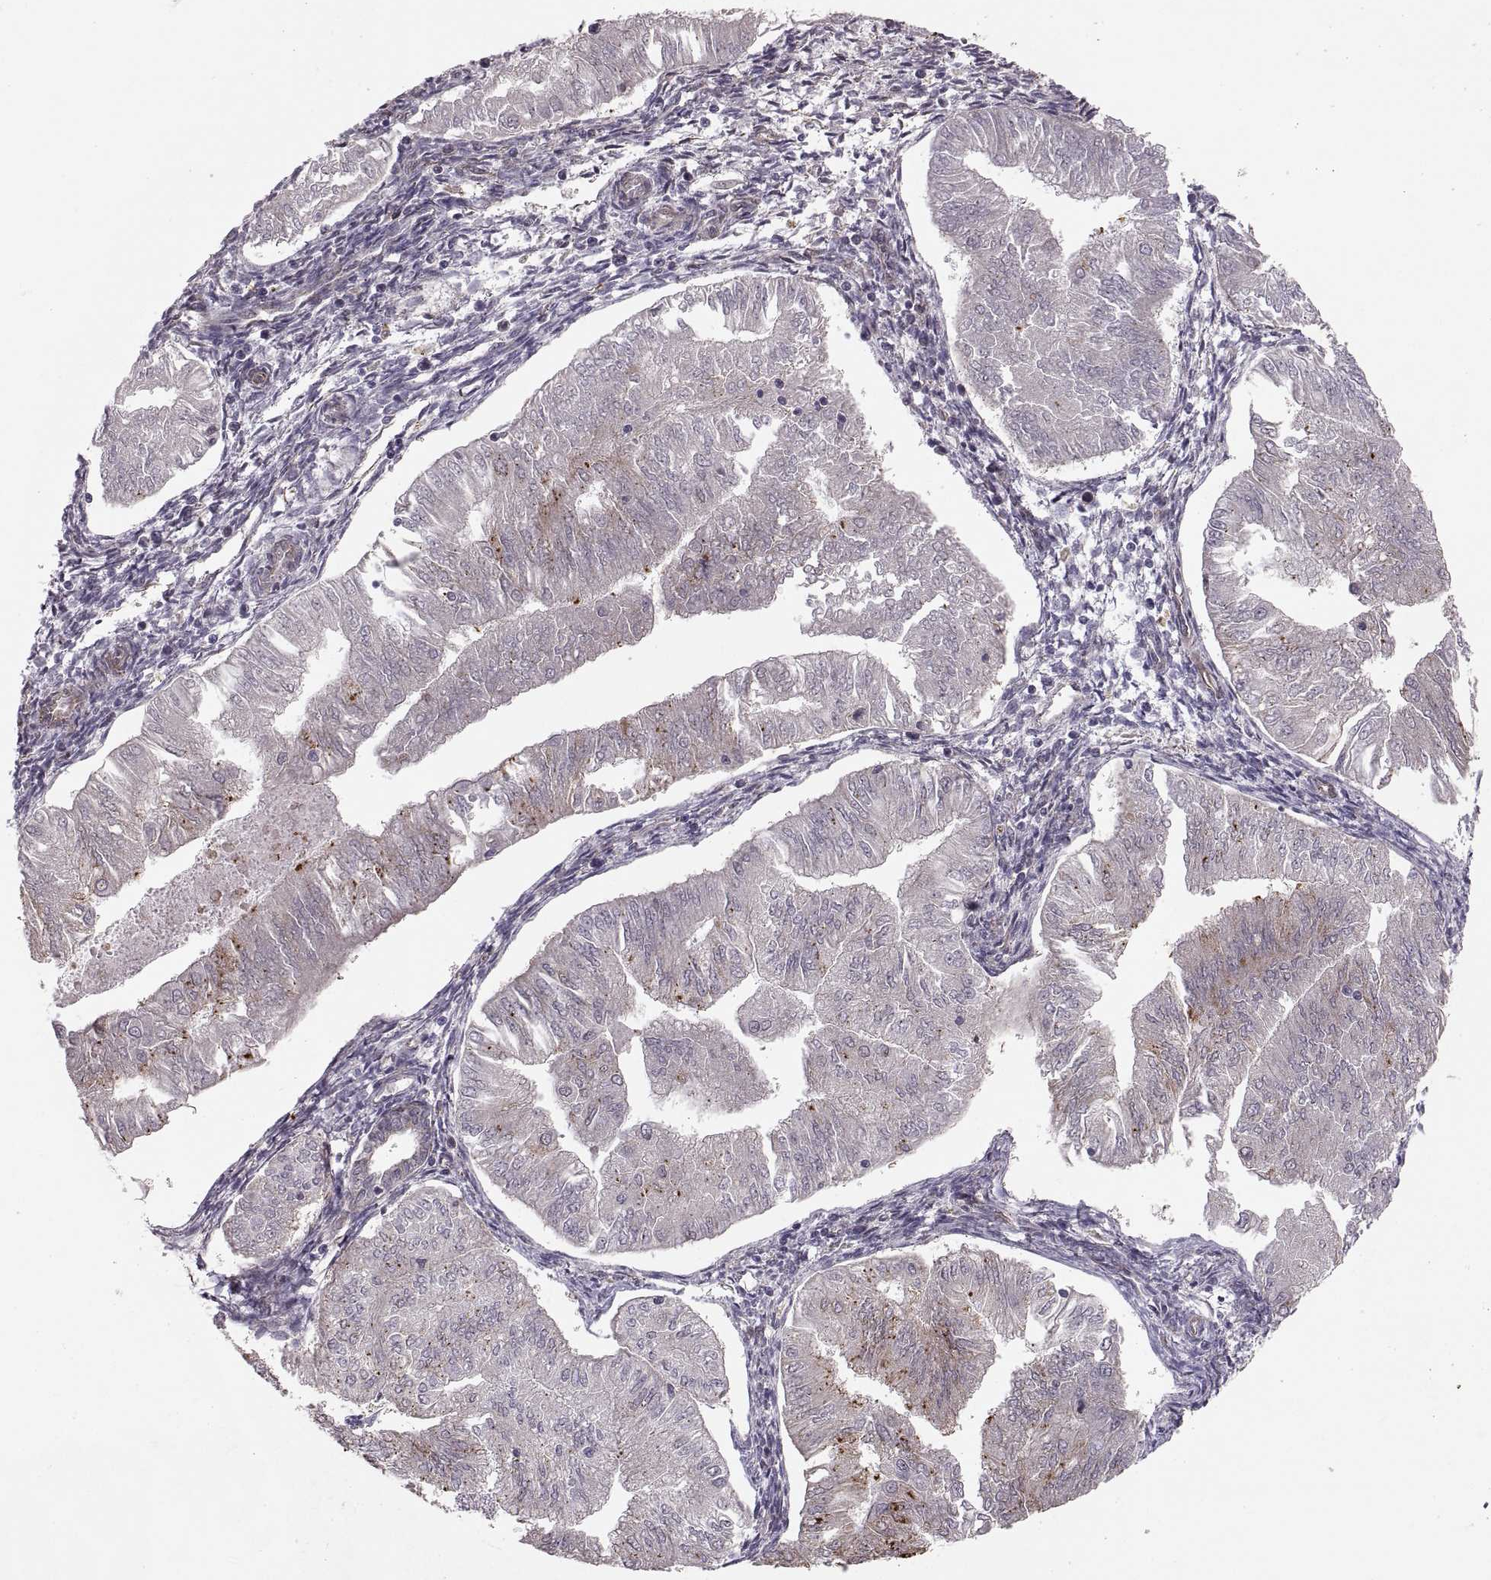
{"staining": {"intensity": "negative", "quantity": "none", "location": "none"}, "tissue": "endometrial cancer", "cell_type": "Tumor cells", "image_type": "cancer", "snomed": [{"axis": "morphology", "description": "Adenocarcinoma, NOS"}, {"axis": "topography", "description": "Endometrium"}], "caption": "Tumor cells are negative for protein expression in human endometrial cancer (adenocarcinoma).", "gene": "ZCCHC17", "patient": {"sex": "female", "age": 53}}